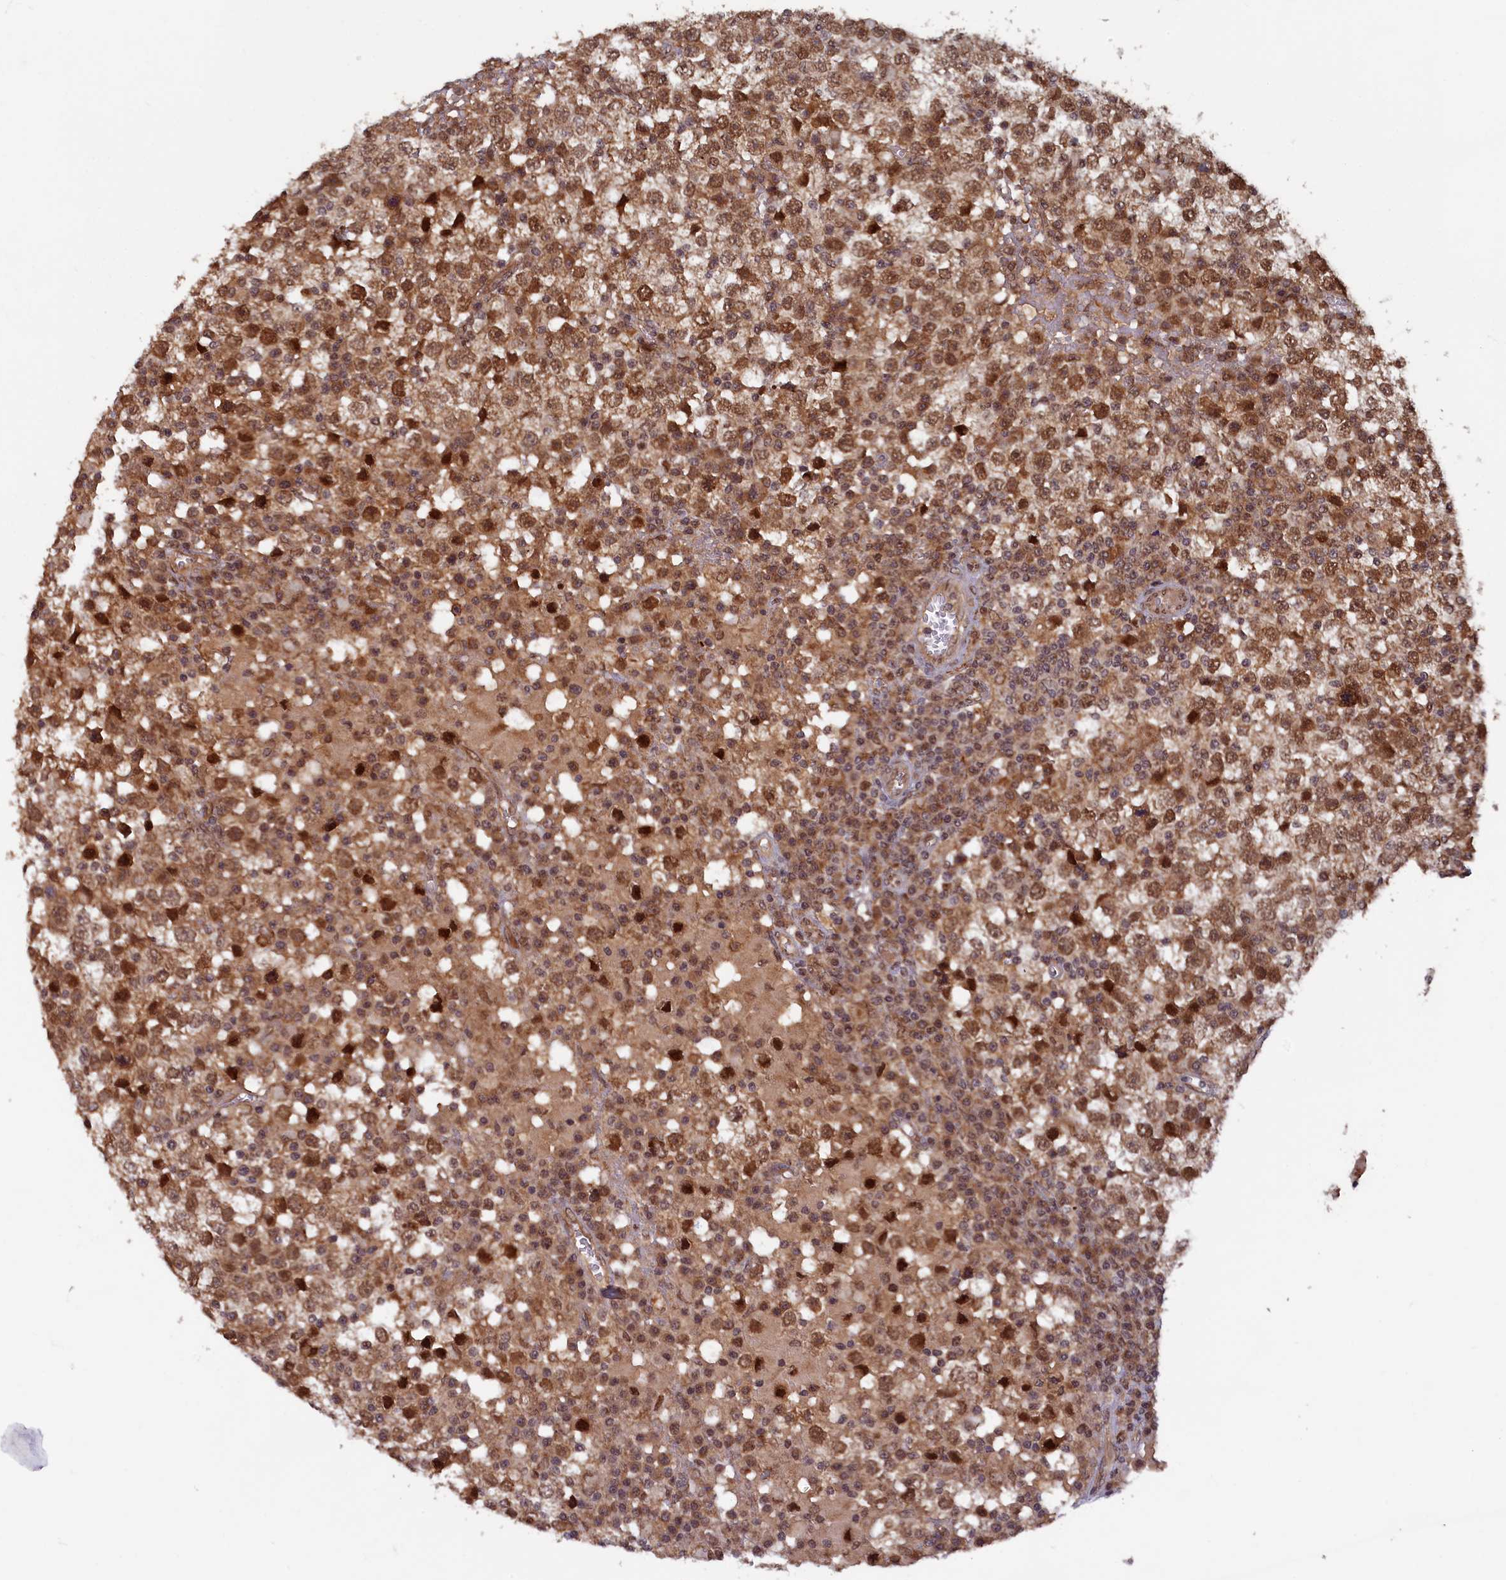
{"staining": {"intensity": "moderate", "quantity": ">75%", "location": "cytoplasmic/membranous,nuclear"}, "tissue": "testis cancer", "cell_type": "Tumor cells", "image_type": "cancer", "snomed": [{"axis": "morphology", "description": "Seminoma, NOS"}, {"axis": "topography", "description": "Testis"}], "caption": "A micrograph of testis seminoma stained for a protein demonstrates moderate cytoplasmic/membranous and nuclear brown staining in tumor cells.", "gene": "BRCA1", "patient": {"sex": "male", "age": 65}}